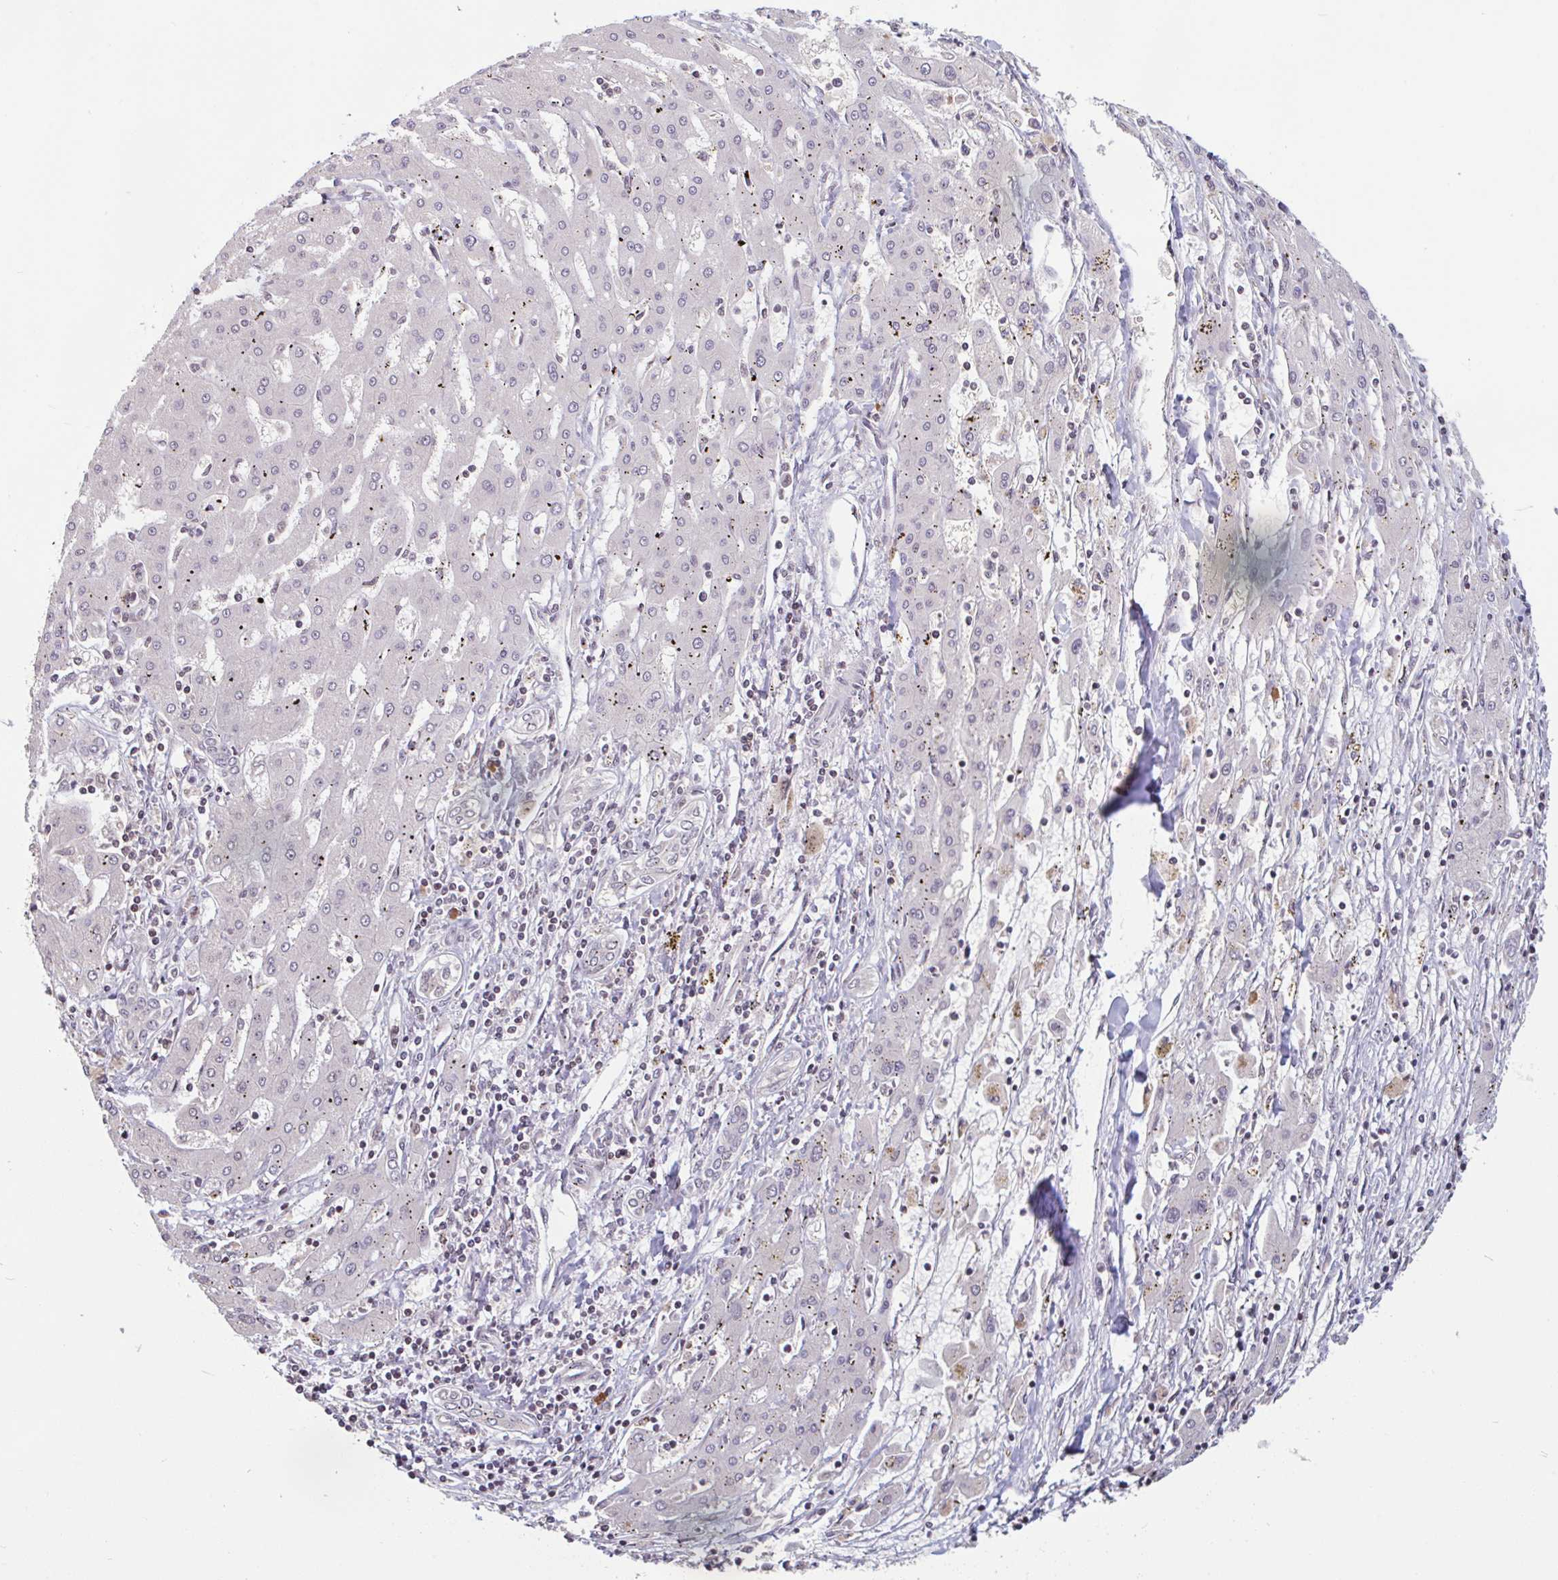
{"staining": {"intensity": "negative", "quantity": "none", "location": "none"}, "tissue": "liver cancer", "cell_type": "Tumor cells", "image_type": "cancer", "snomed": [{"axis": "morphology", "description": "Carcinoma, Hepatocellular, NOS"}, {"axis": "topography", "description": "Liver"}], "caption": "Tumor cells are negative for brown protein staining in hepatocellular carcinoma (liver).", "gene": "DR1", "patient": {"sex": "male", "age": 72}}